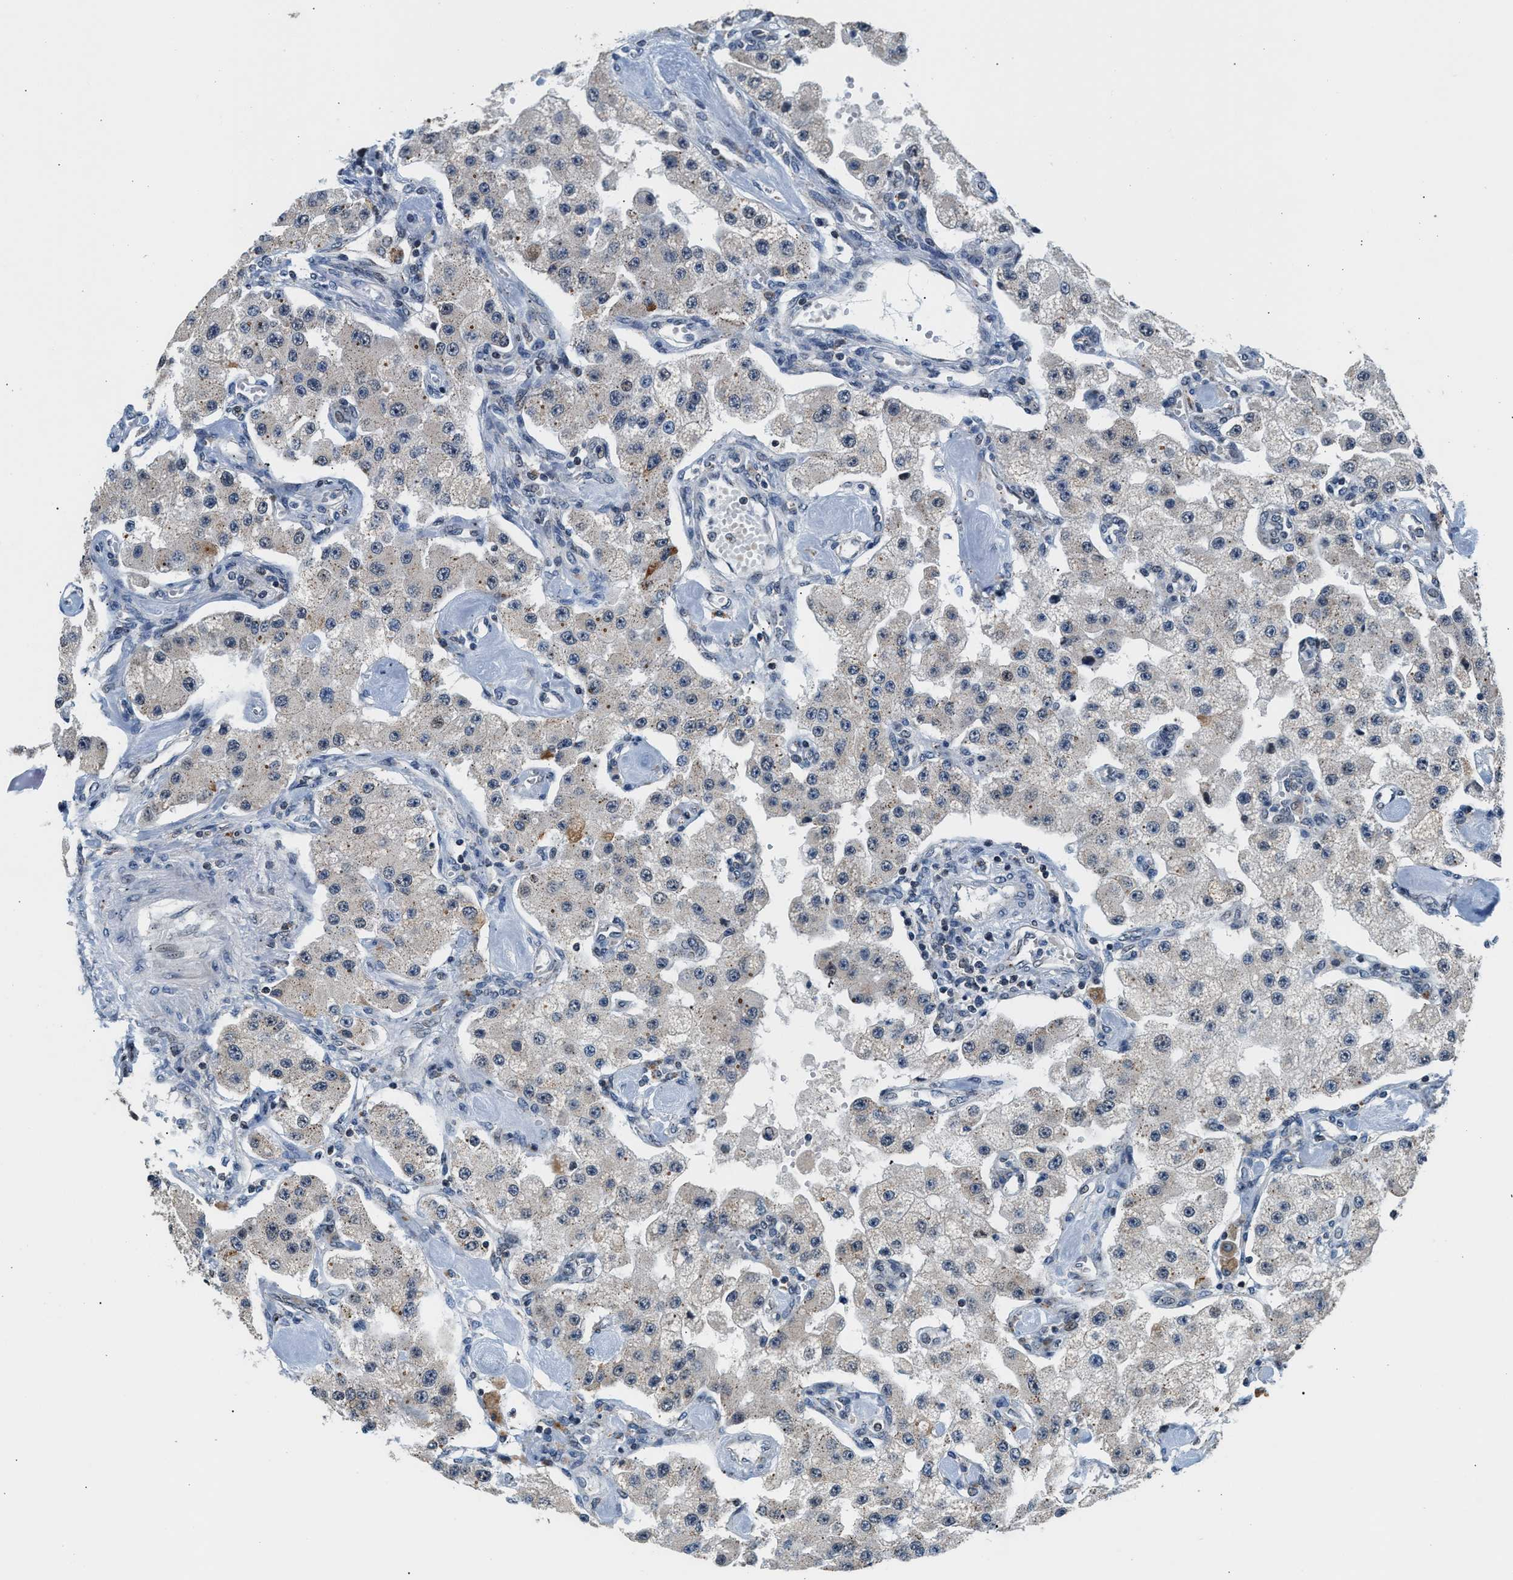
{"staining": {"intensity": "moderate", "quantity": "<25%", "location": "cytoplasmic/membranous"}, "tissue": "carcinoid", "cell_type": "Tumor cells", "image_type": "cancer", "snomed": [{"axis": "morphology", "description": "Carcinoid, malignant, NOS"}, {"axis": "topography", "description": "Pancreas"}], "caption": "IHC photomicrograph of malignant carcinoid stained for a protein (brown), which reveals low levels of moderate cytoplasmic/membranous staining in approximately <25% of tumor cells.", "gene": "KCNMB2", "patient": {"sex": "male", "age": 41}}